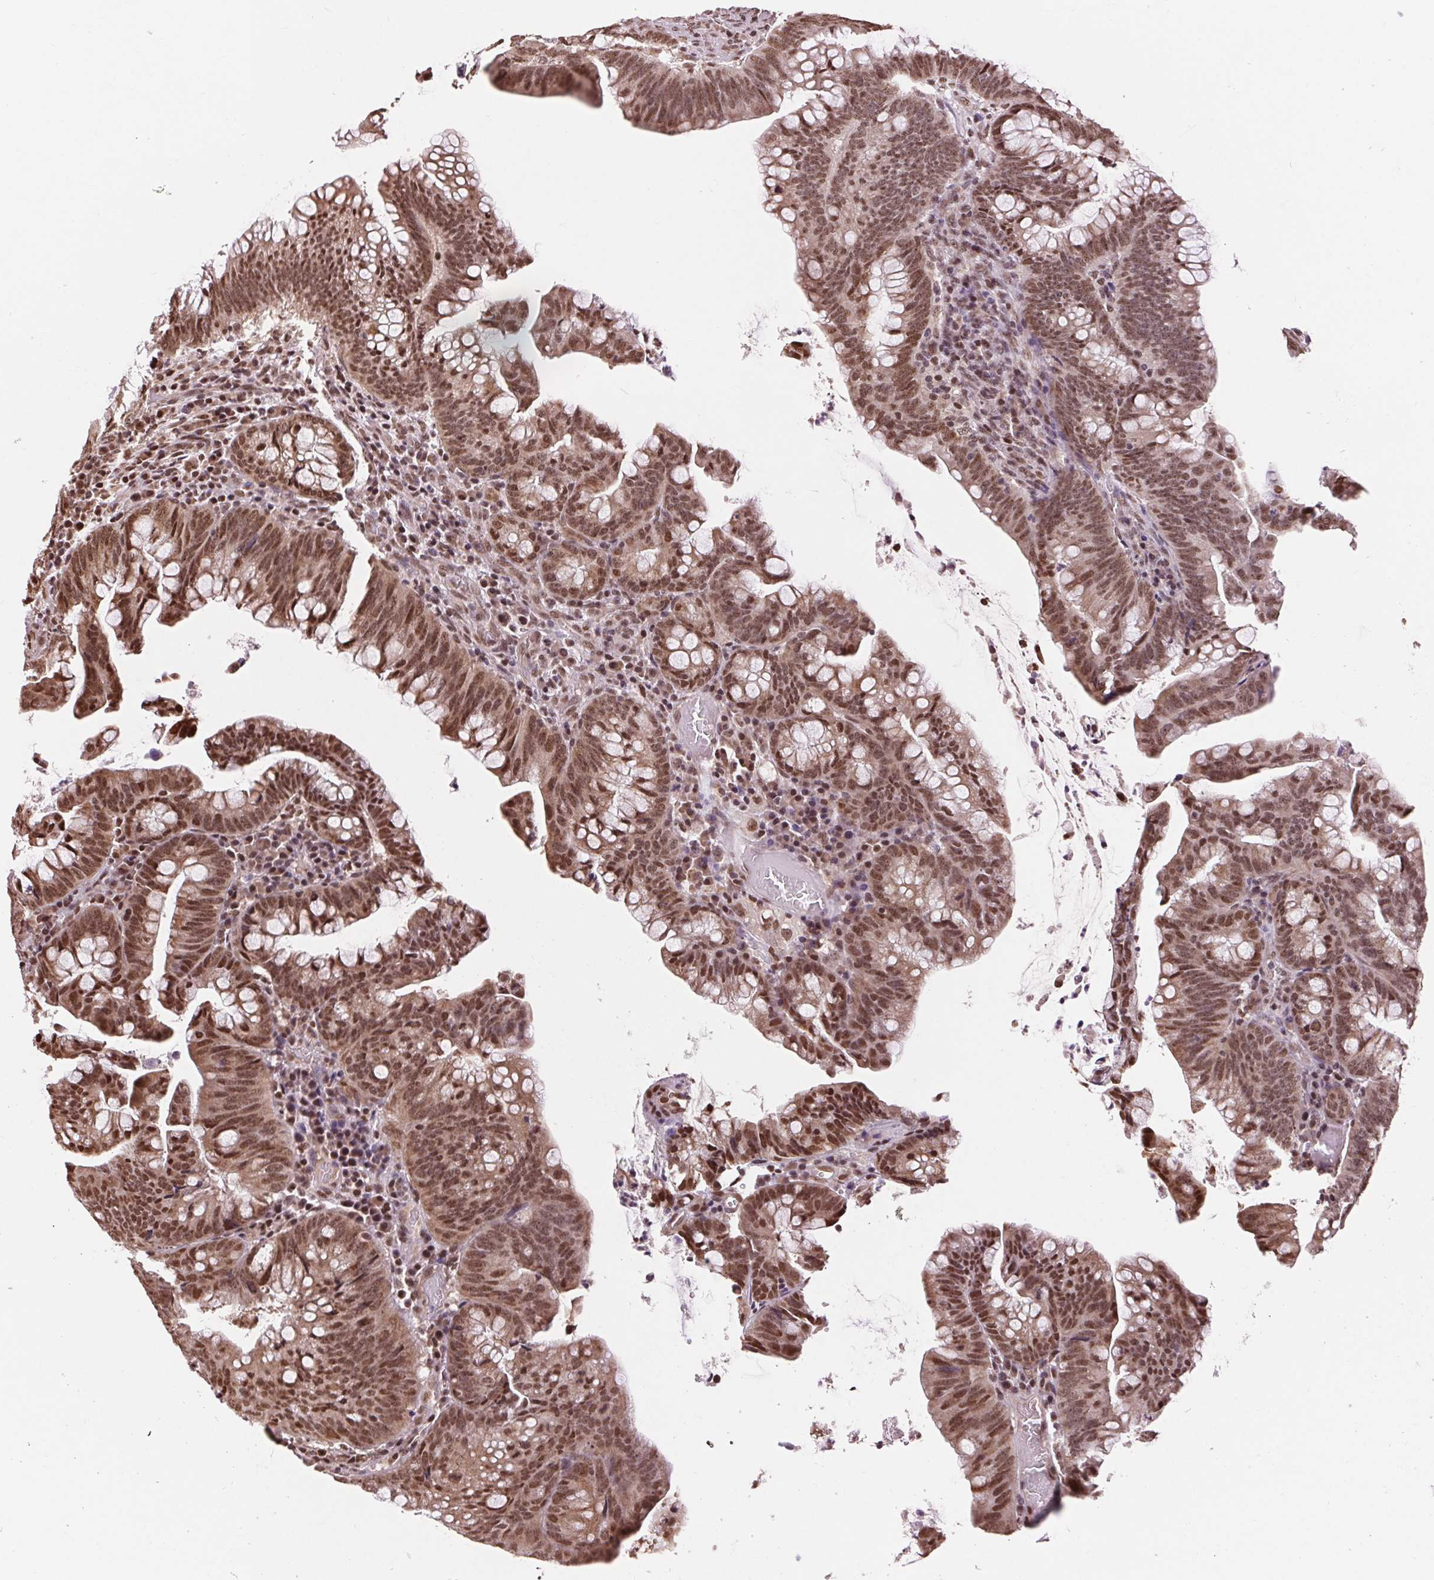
{"staining": {"intensity": "moderate", "quantity": ">75%", "location": "nuclear"}, "tissue": "colorectal cancer", "cell_type": "Tumor cells", "image_type": "cancer", "snomed": [{"axis": "morphology", "description": "Adenocarcinoma, NOS"}, {"axis": "topography", "description": "Colon"}], "caption": "Moderate nuclear expression is identified in approximately >75% of tumor cells in colorectal cancer (adenocarcinoma). Immunohistochemistry (ihc) stains the protein of interest in brown and the nuclei are stained blue.", "gene": "RAD23A", "patient": {"sex": "male", "age": 62}}